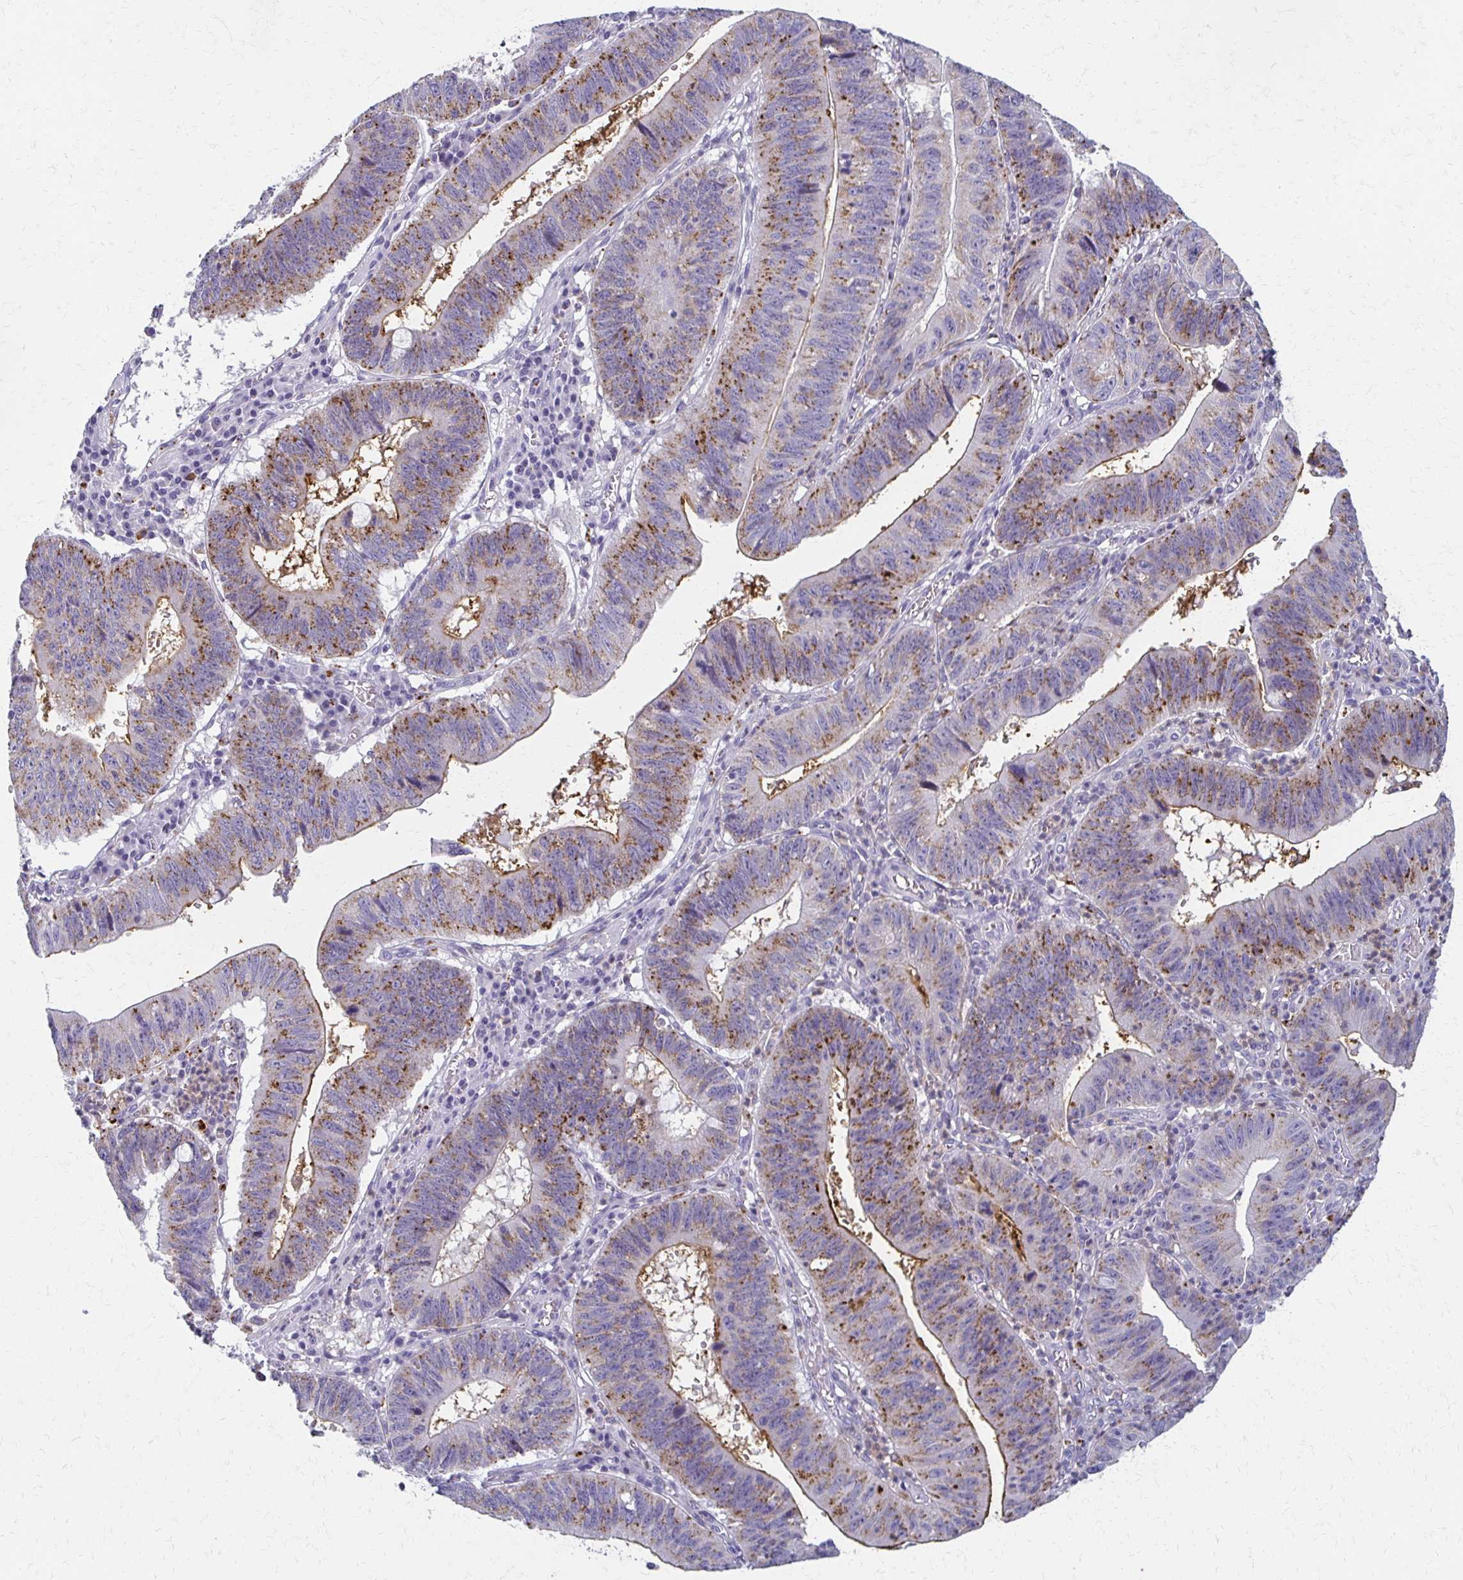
{"staining": {"intensity": "moderate", "quantity": ">75%", "location": "cytoplasmic/membranous"}, "tissue": "stomach cancer", "cell_type": "Tumor cells", "image_type": "cancer", "snomed": [{"axis": "morphology", "description": "Adenocarcinoma, NOS"}, {"axis": "topography", "description": "Stomach"}], "caption": "The histopathology image reveals a brown stain indicating the presence of a protein in the cytoplasmic/membranous of tumor cells in stomach adenocarcinoma. The protein of interest is shown in brown color, while the nuclei are stained blue.", "gene": "BBS12", "patient": {"sex": "male", "age": 59}}